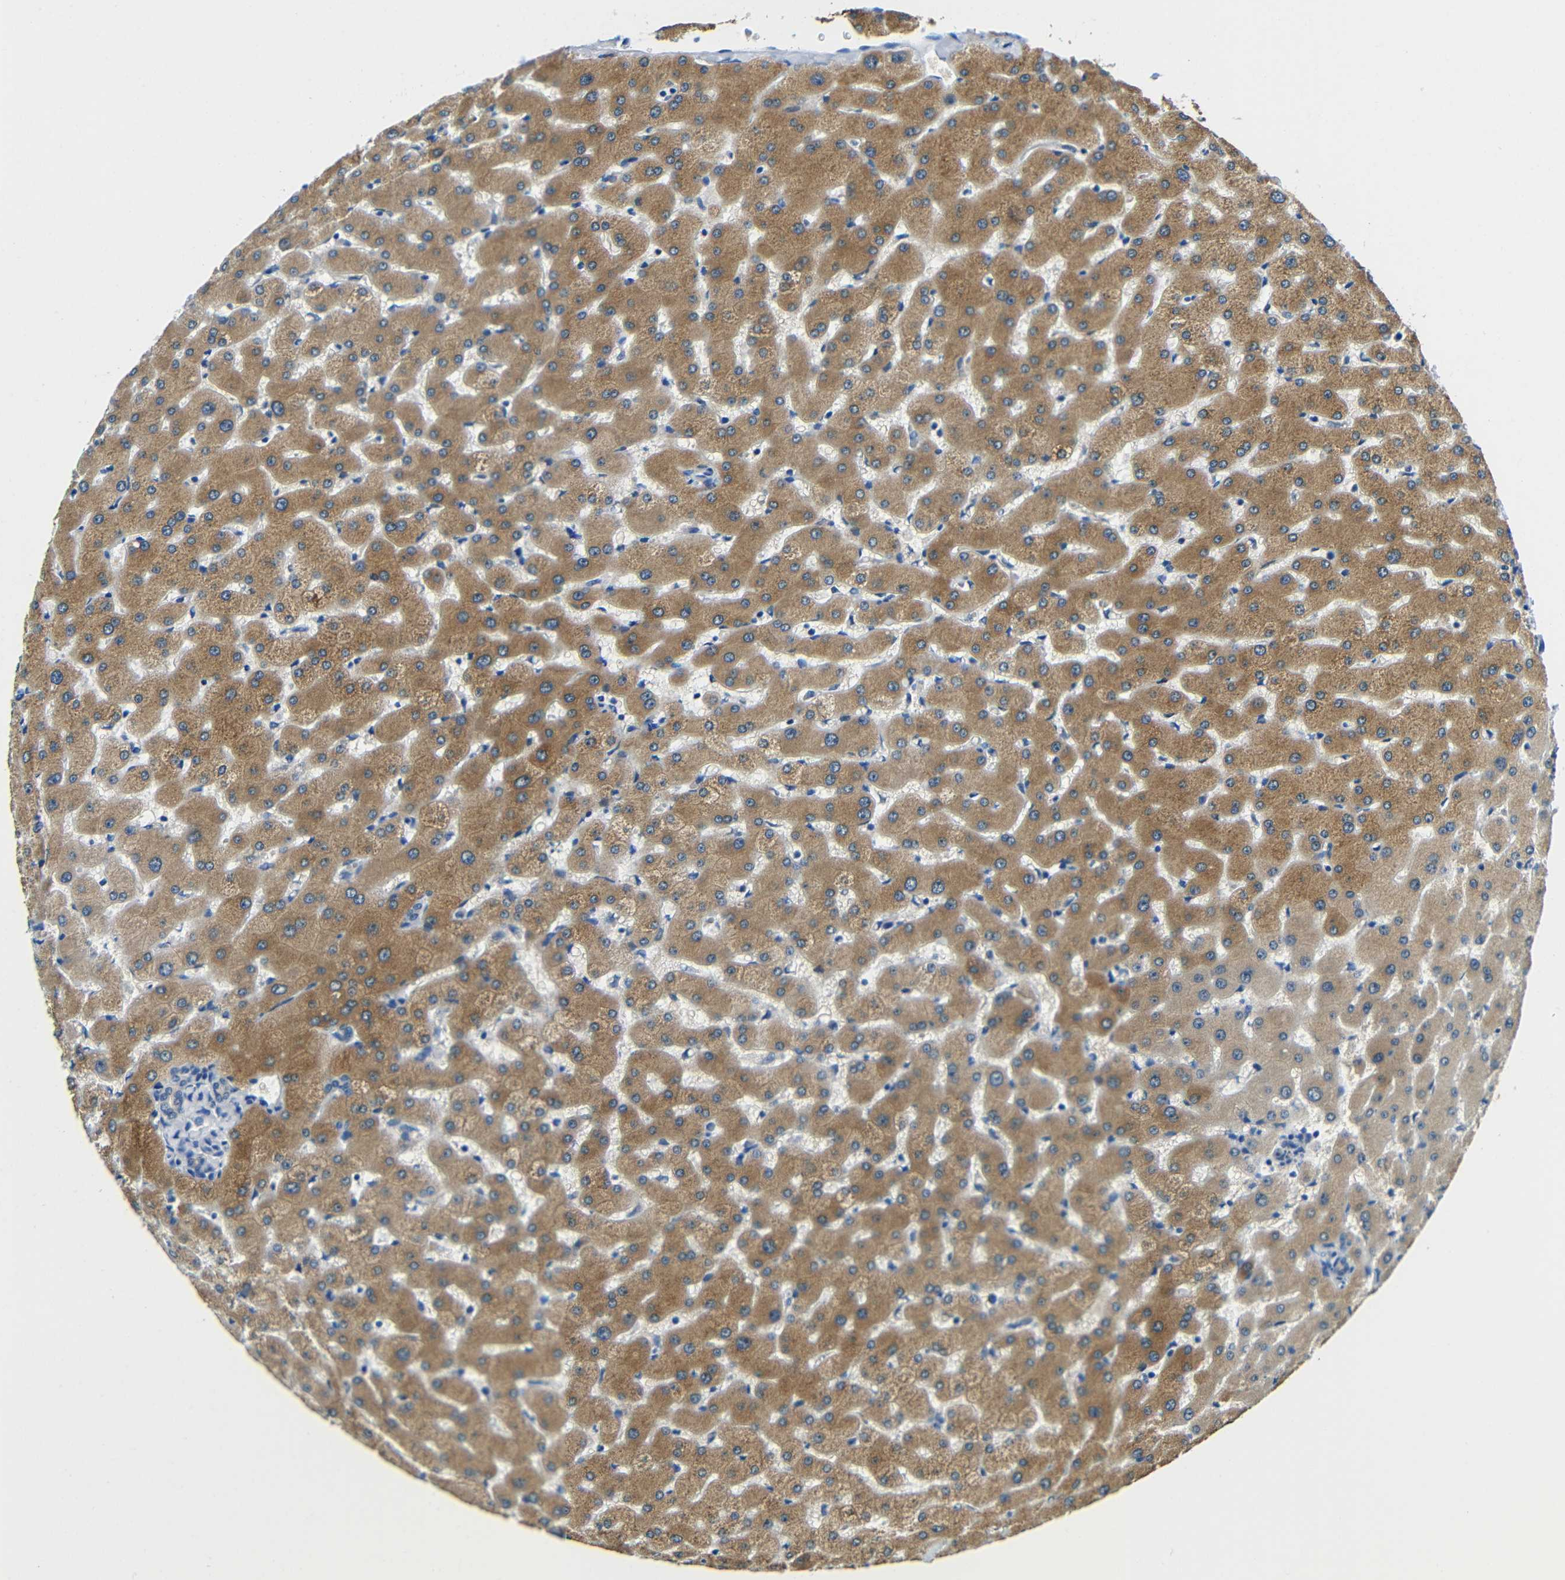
{"staining": {"intensity": "negative", "quantity": "none", "location": "none"}, "tissue": "liver", "cell_type": "Cholangiocytes", "image_type": "normal", "snomed": [{"axis": "morphology", "description": "Normal tissue, NOS"}, {"axis": "topography", "description": "Liver"}], "caption": "An IHC image of unremarkable liver is shown. There is no staining in cholangiocytes of liver.", "gene": "FMO5", "patient": {"sex": "female", "age": 63}}